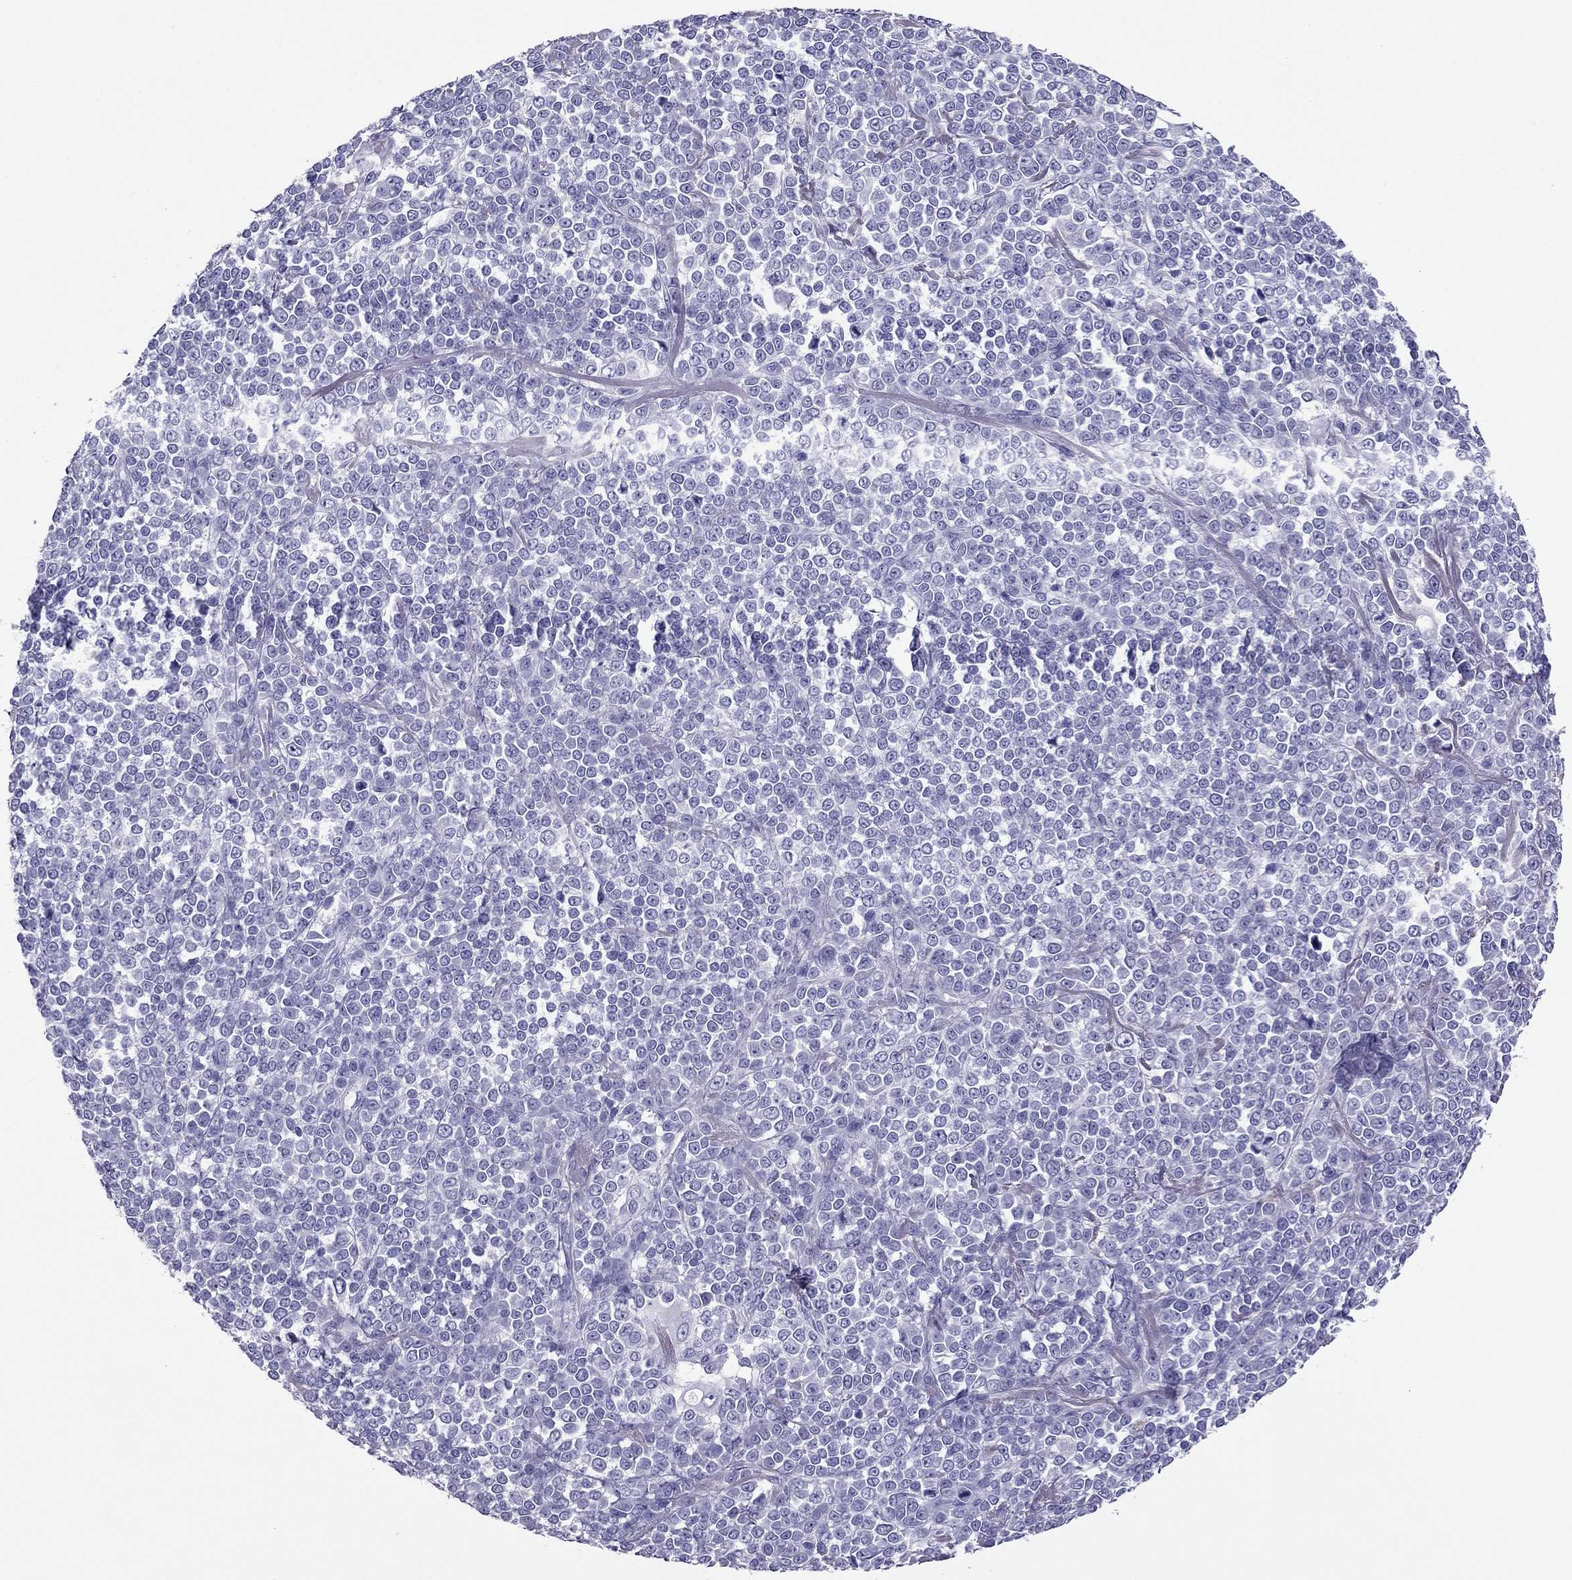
{"staining": {"intensity": "negative", "quantity": "none", "location": "none"}, "tissue": "melanoma", "cell_type": "Tumor cells", "image_type": "cancer", "snomed": [{"axis": "morphology", "description": "Malignant melanoma, NOS"}, {"axis": "topography", "description": "Skin"}], "caption": "High magnification brightfield microscopy of melanoma stained with DAB (brown) and counterstained with hematoxylin (blue): tumor cells show no significant staining.", "gene": "PDE6A", "patient": {"sex": "female", "age": 95}}